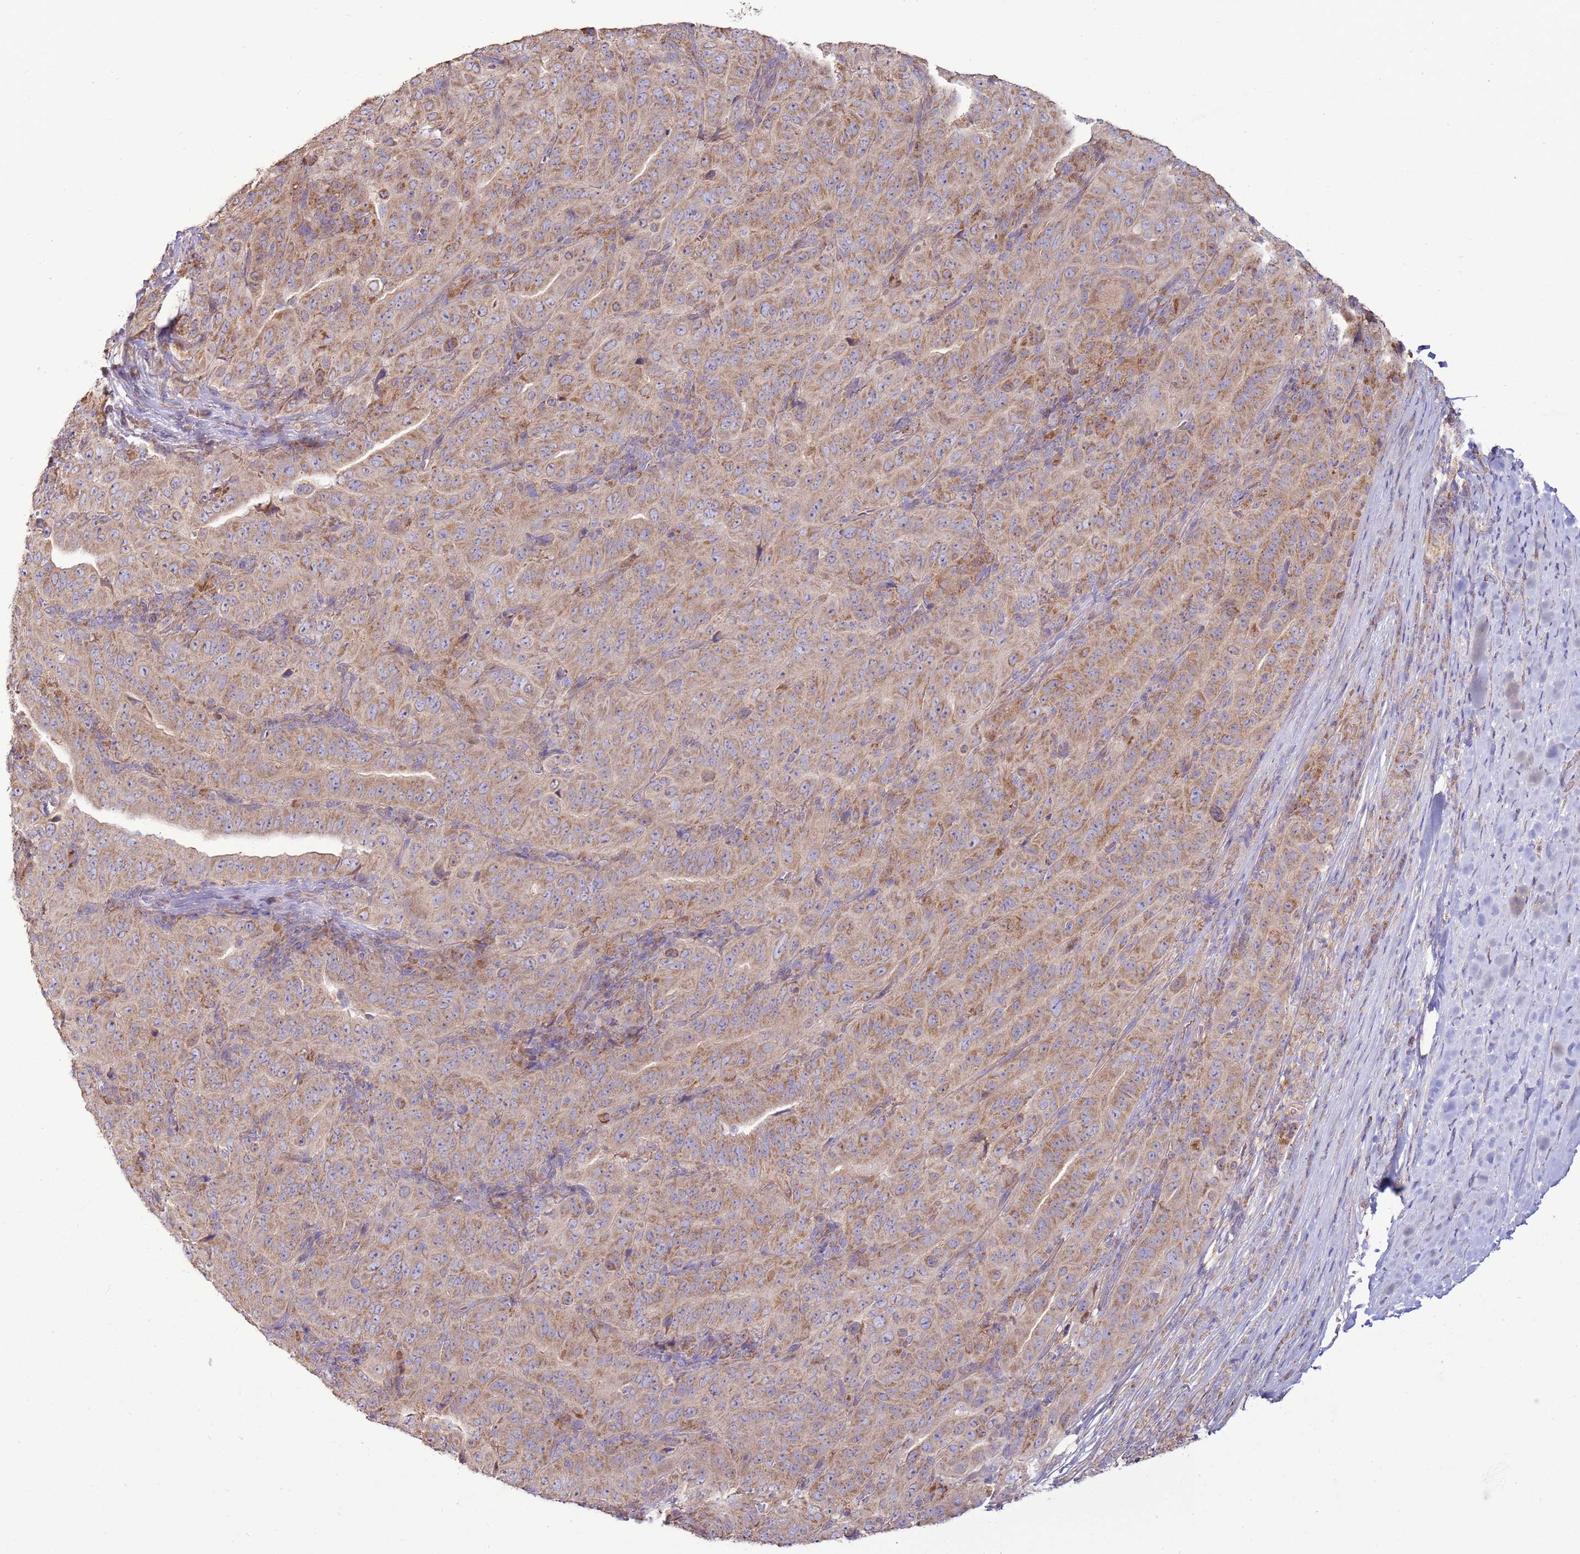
{"staining": {"intensity": "moderate", "quantity": ">75%", "location": "cytoplasmic/membranous"}, "tissue": "pancreatic cancer", "cell_type": "Tumor cells", "image_type": "cancer", "snomed": [{"axis": "morphology", "description": "Adenocarcinoma, NOS"}, {"axis": "topography", "description": "Pancreas"}], "caption": "Immunohistochemistry staining of pancreatic cancer (adenocarcinoma), which exhibits medium levels of moderate cytoplasmic/membranous expression in about >75% of tumor cells indicating moderate cytoplasmic/membranous protein expression. The staining was performed using DAB (3,3'-diaminobenzidine) (brown) for protein detection and nuclei were counterstained in hematoxylin (blue).", "gene": "TRAPPC4", "patient": {"sex": "male", "age": 63}}